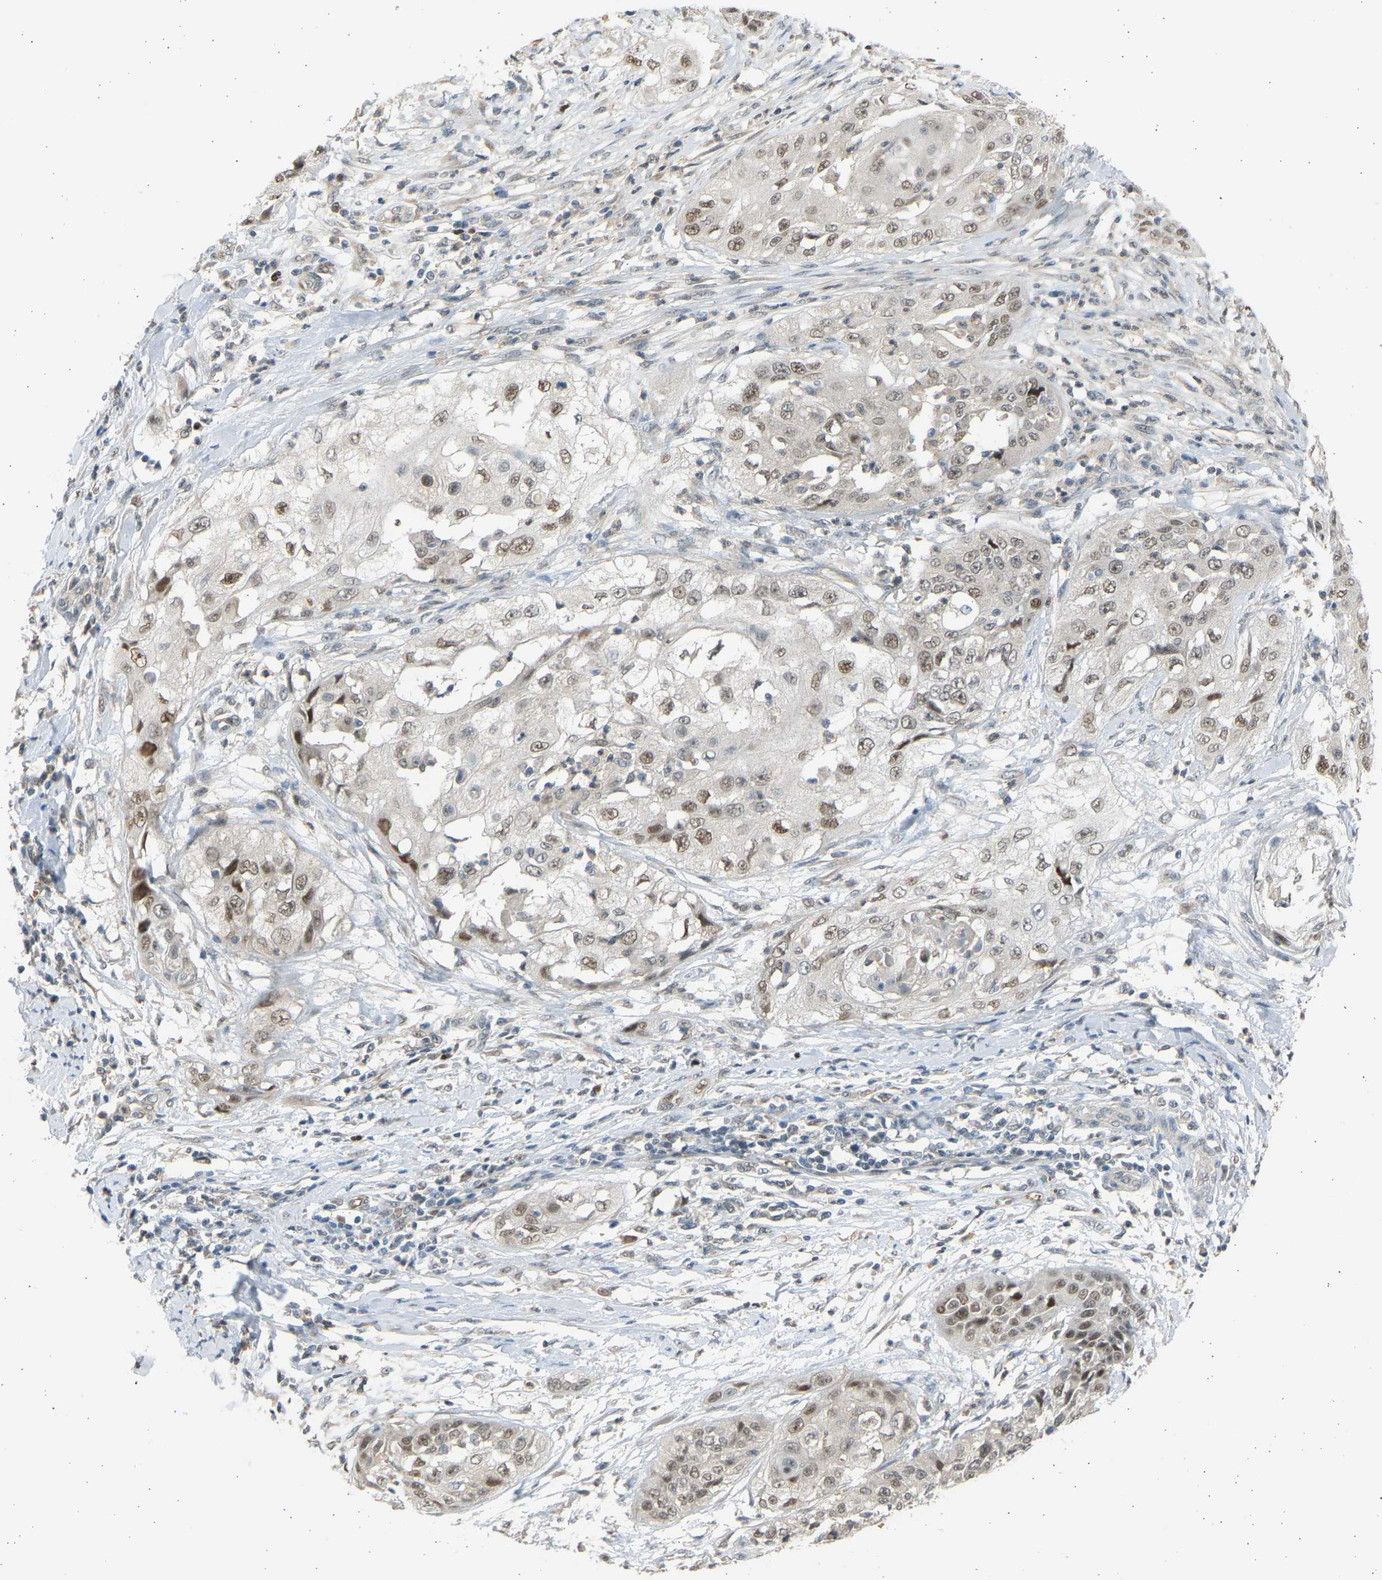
{"staining": {"intensity": "moderate", "quantity": ">75%", "location": "nuclear"}, "tissue": "cervical cancer", "cell_type": "Tumor cells", "image_type": "cancer", "snomed": [{"axis": "morphology", "description": "Squamous cell carcinoma, NOS"}, {"axis": "topography", "description": "Cervix"}], "caption": "About >75% of tumor cells in cervical cancer demonstrate moderate nuclear protein staining as visualized by brown immunohistochemical staining.", "gene": "BIRC2", "patient": {"sex": "female", "age": 64}}